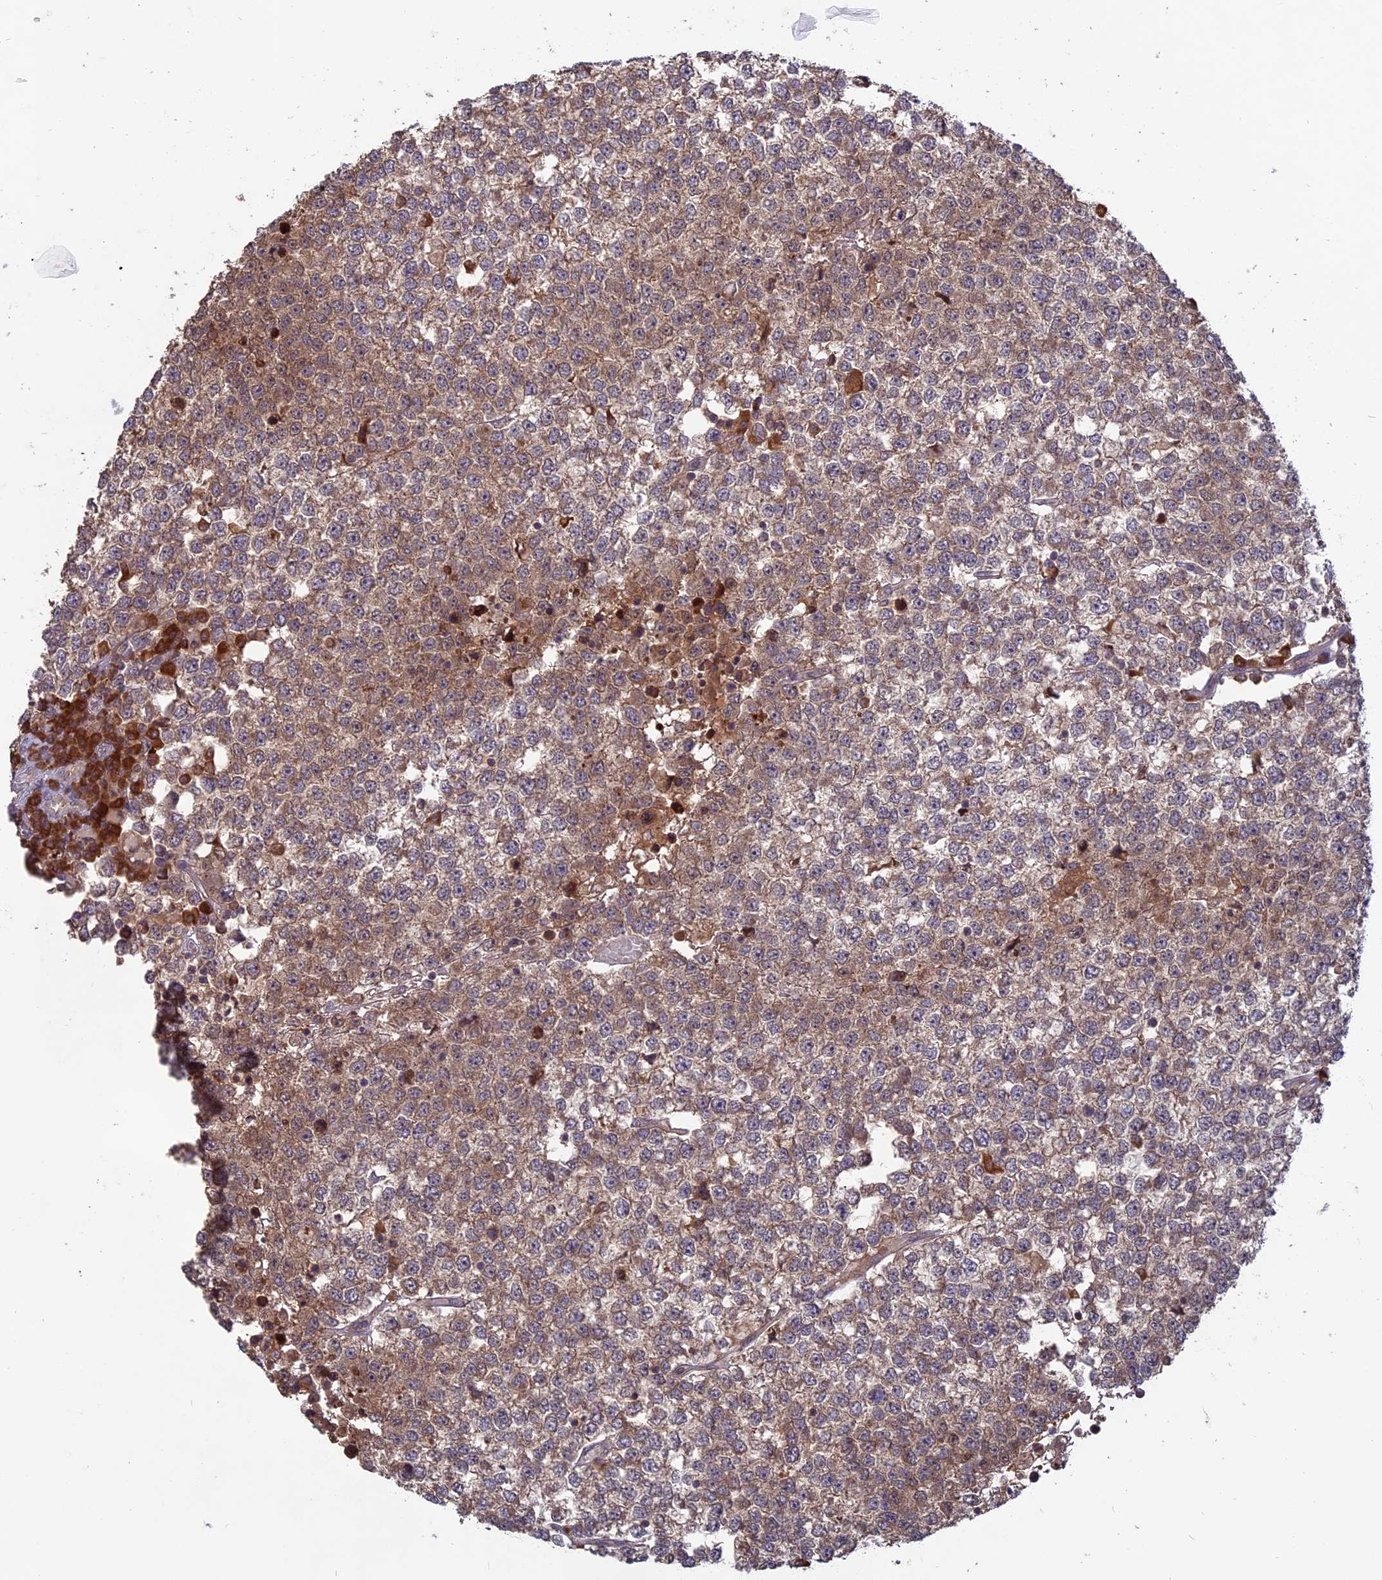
{"staining": {"intensity": "moderate", "quantity": "25%-75%", "location": "cytoplasmic/membranous"}, "tissue": "testis cancer", "cell_type": "Tumor cells", "image_type": "cancer", "snomed": [{"axis": "morphology", "description": "Seminoma, NOS"}, {"axis": "topography", "description": "Testis"}], "caption": "Immunohistochemistry image of testis seminoma stained for a protein (brown), which displays medium levels of moderate cytoplasmic/membranous positivity in approximately 25%-75% of tumor cells.", "gene": "TMEM208", "patient": {"sex": "male", "age": 65}}